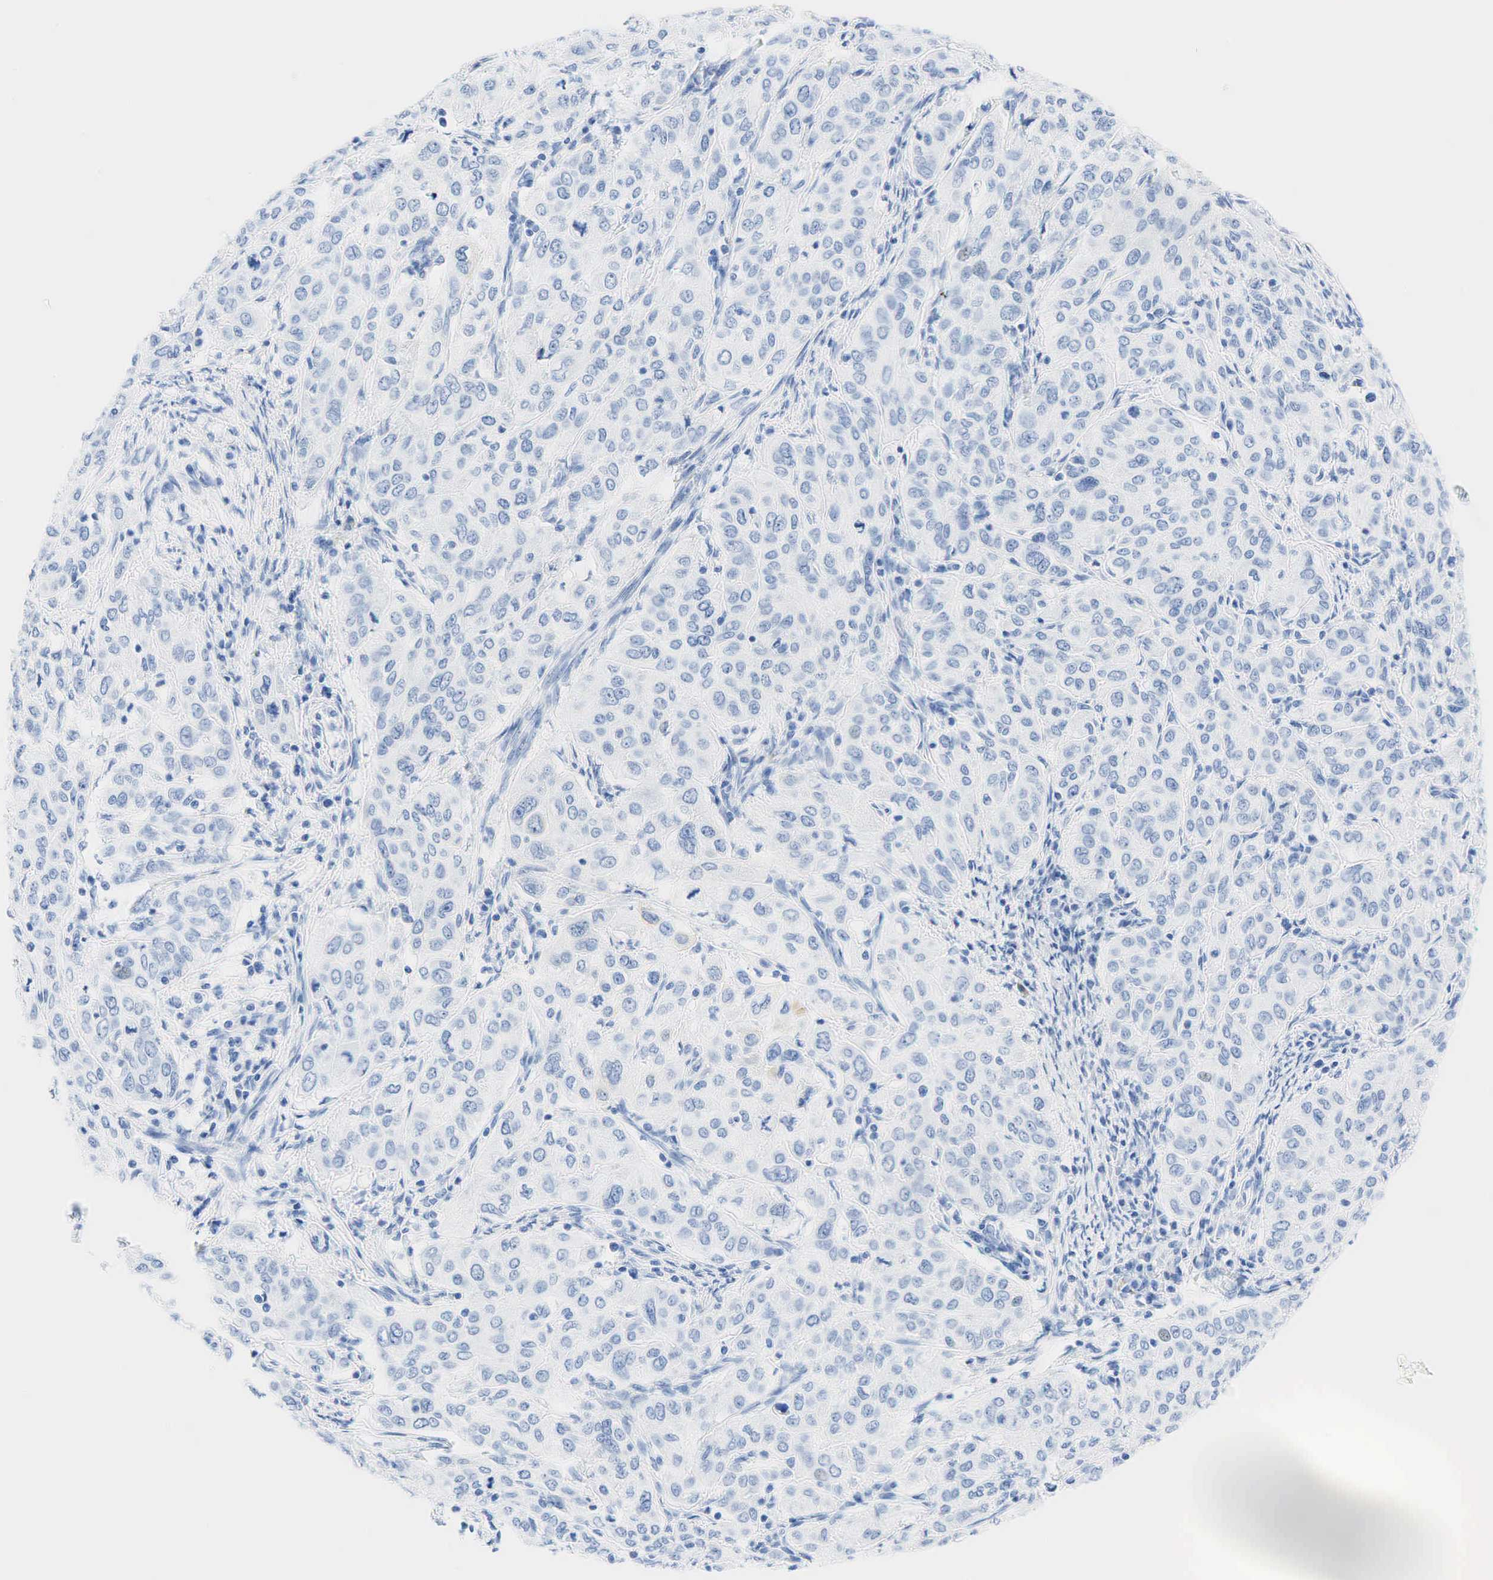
{"staining": {"intensity": "negative", "quantity": "none", "location": "none"}, "tissue": "cervical cancer", "cell_type": "Tumor cells", "image_type": "cancer", "snomed": [{"axis": "morphology", "description": "Squamous cell carcinoma, NOS"}, {"axis": "topography", "description": "Cervix"}], "caption": "Immunohistochemistry histopathology image of neoplastic tissue: cervical cancer stained with DAB (3,3'-diaminobenzidine) exhibits no significant protein staining in tumor cells.", "gene": "INHA", "patient": {"sex": "female", "age": 38}}